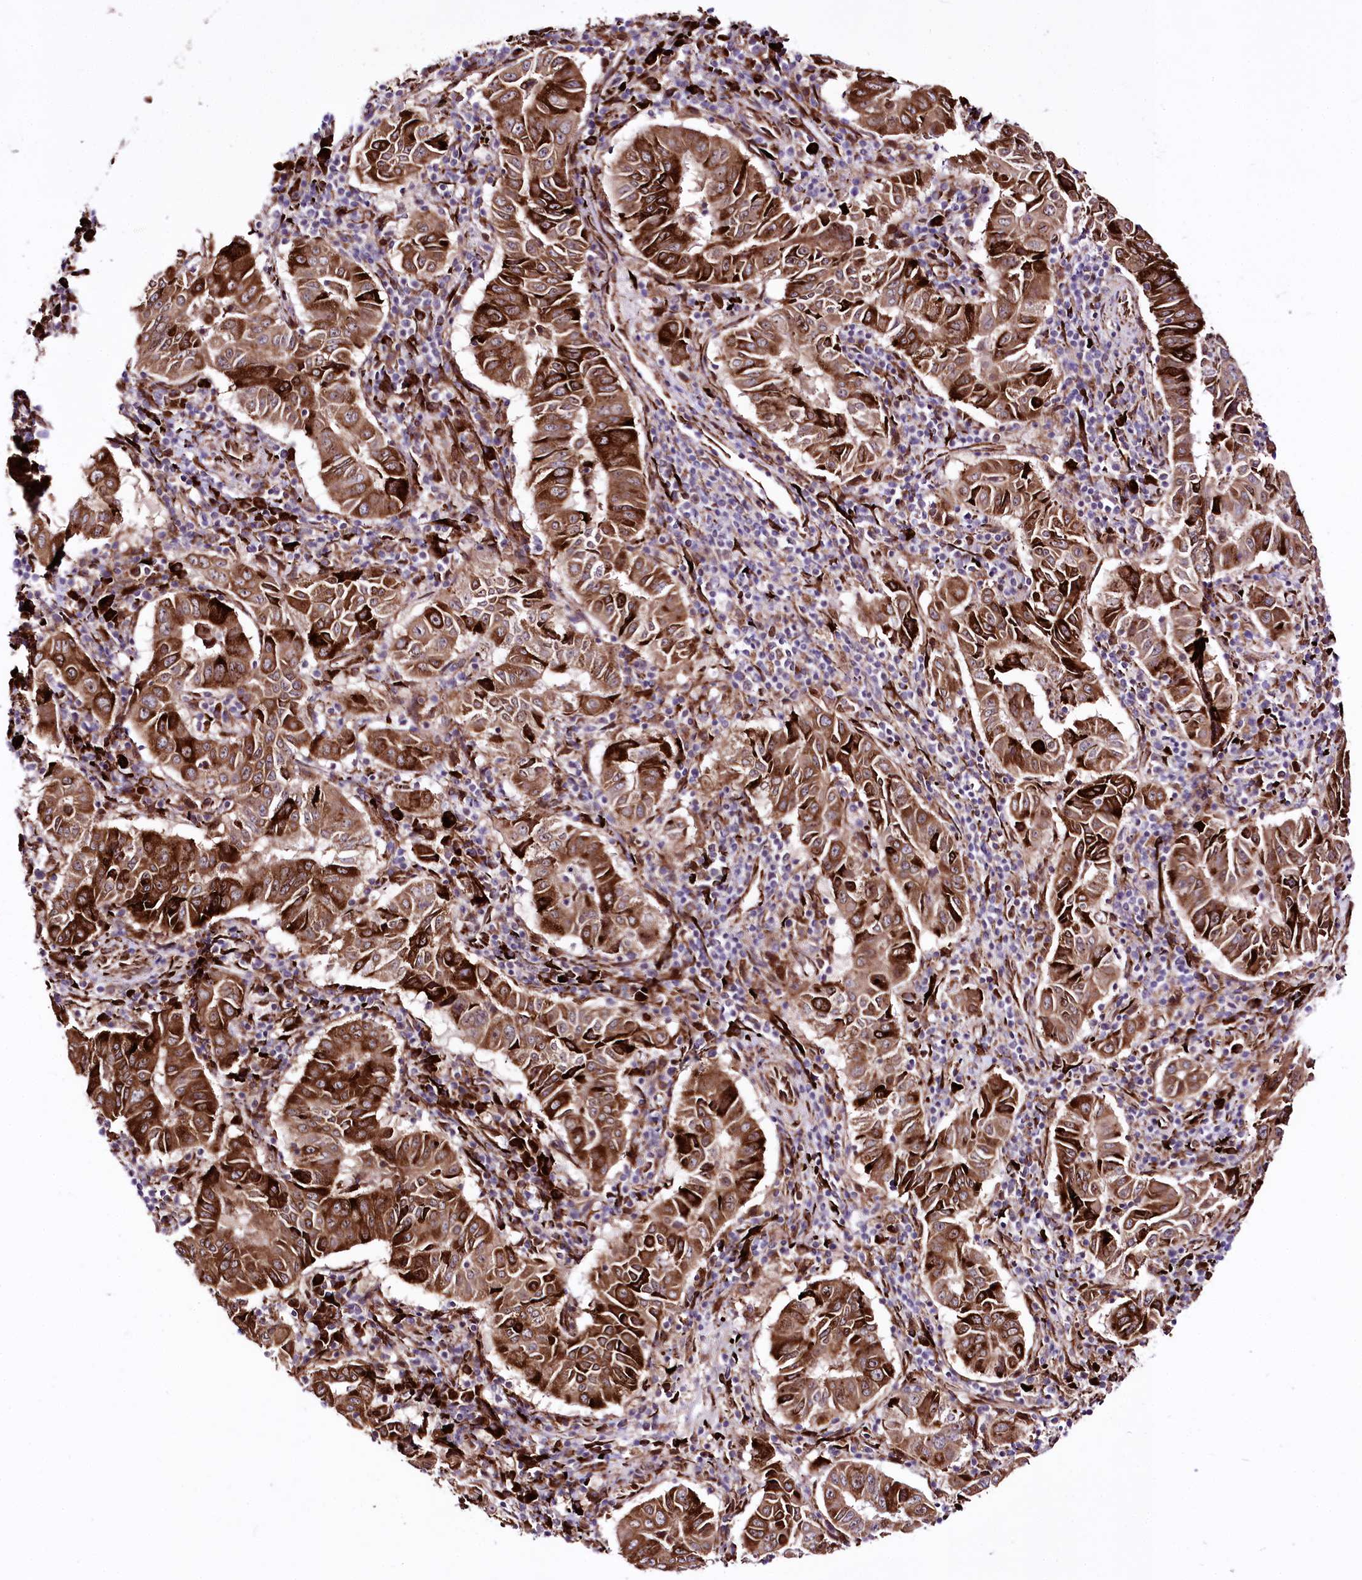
{"staining": {"intensity": "strong", "quantity": ">75%", "location": "cytoplasmic/membranous"}, "tissue": "pancreatic cancer", "cell_type": "Tumor cells", "image_type": "cancer", "snomed": [{"axis": "morphology", "description": "Adenocarcinoma, NOS"}, {"axis": "topography", "description": "Pancreas"}], "caption": "DAB immunohistochemical staining of pancreatic cancer shows strong cytoplasmic/membranous protein positivity in about >75% of tumor cells.", "gene": "WWC1", "patient": {"sex": "male", "age": 63}}